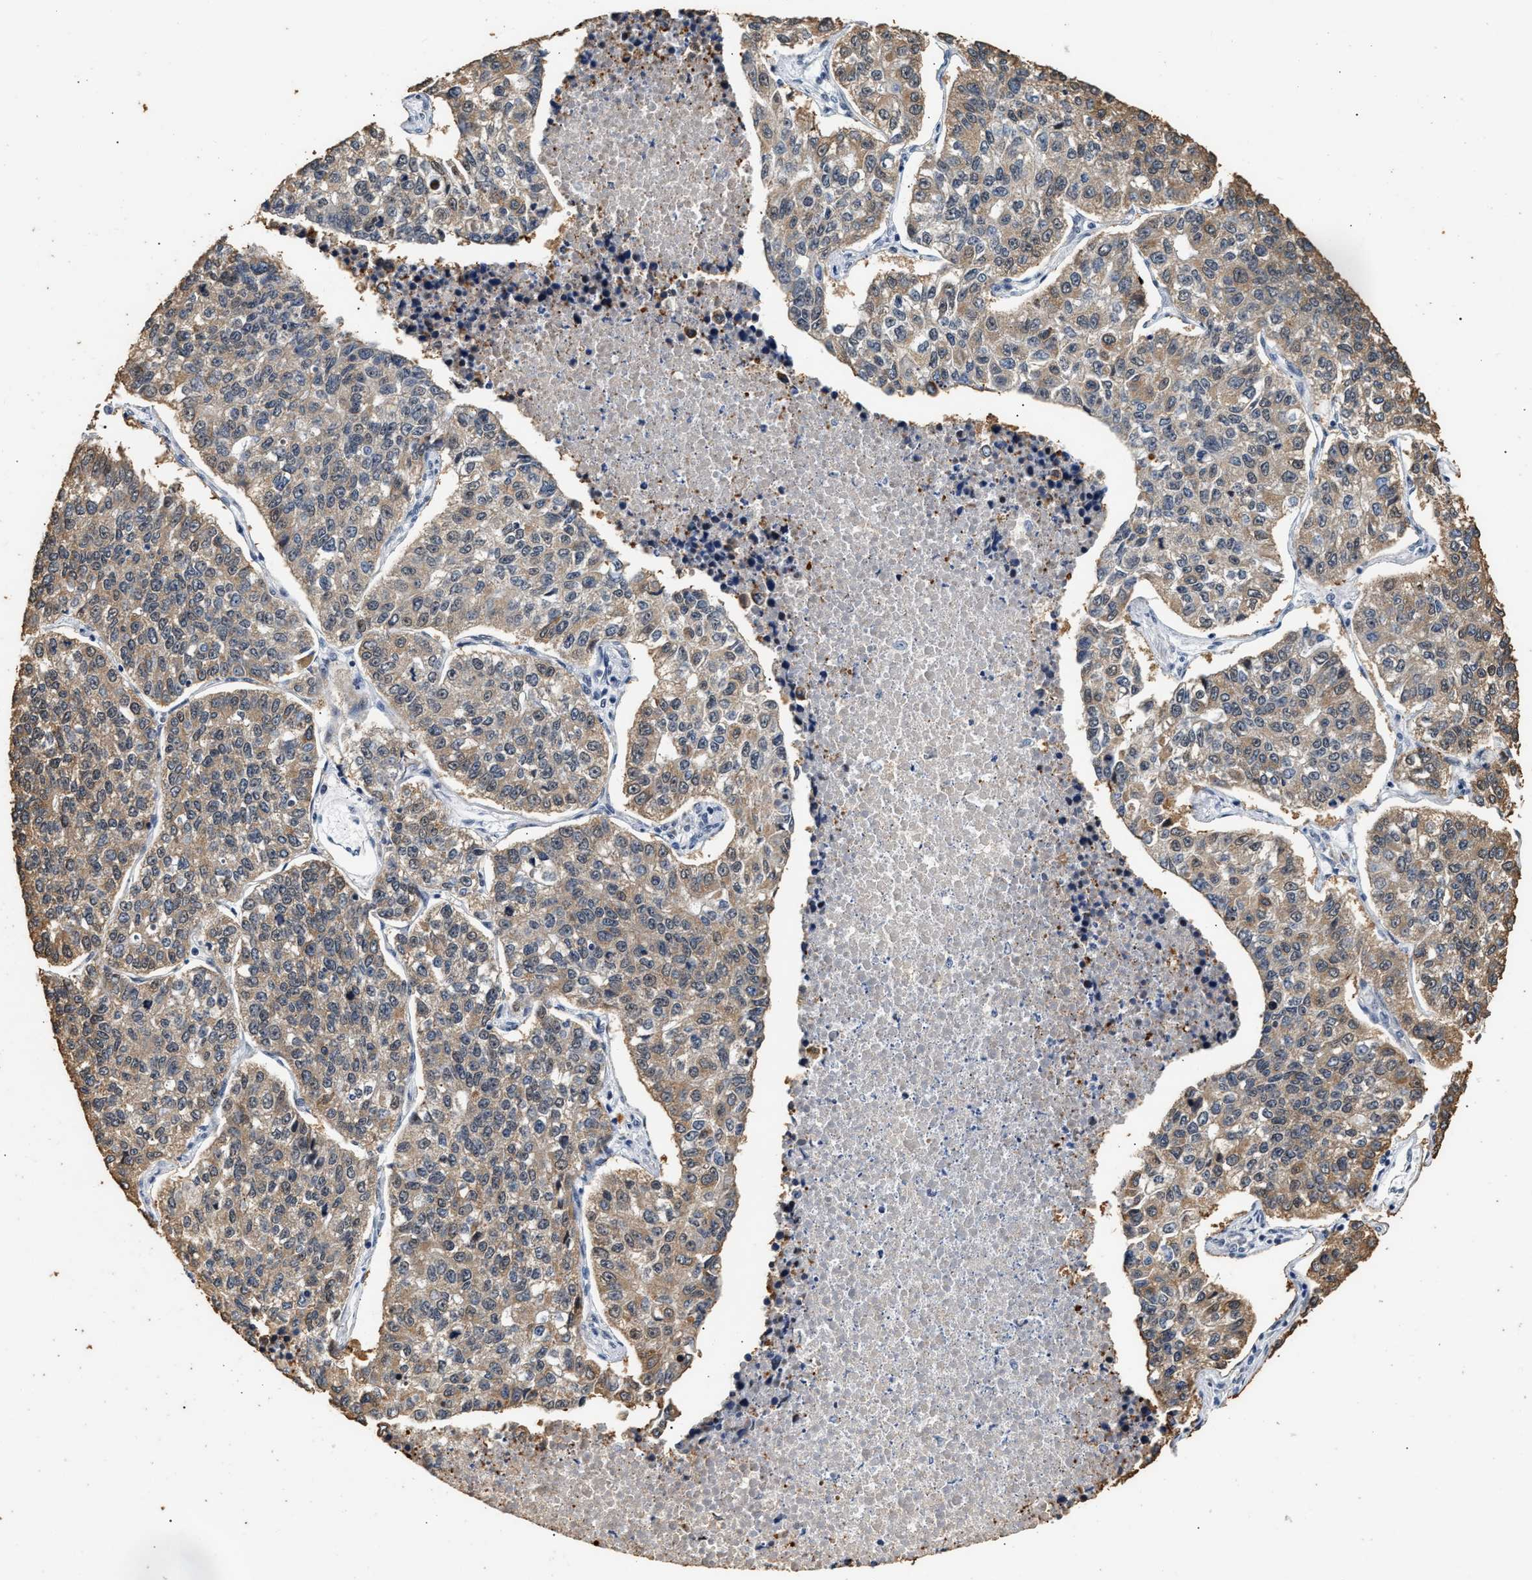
{"staining": {"intensity": "moderate", "quantity": ">75%", "location": "cytoplasmic/membranous"}, "tissue": "lung cancer", "cell_type": "Tumor cells", "image_type": "cancer", "snomed": [{"axis": "morphology", "description": "Adenocarcinoma, NOS"}, {"axis": "topography", "description": "Lung"}], "caption": "Moderate cytoplasmic/membranous staining for a protein is identified in about >75% of tumor cells of adenocarcinoma (lung) using immunohistochemistry (IHC).", "gene": "THOC1", "patient": {"sex": "male", "age": 49}}